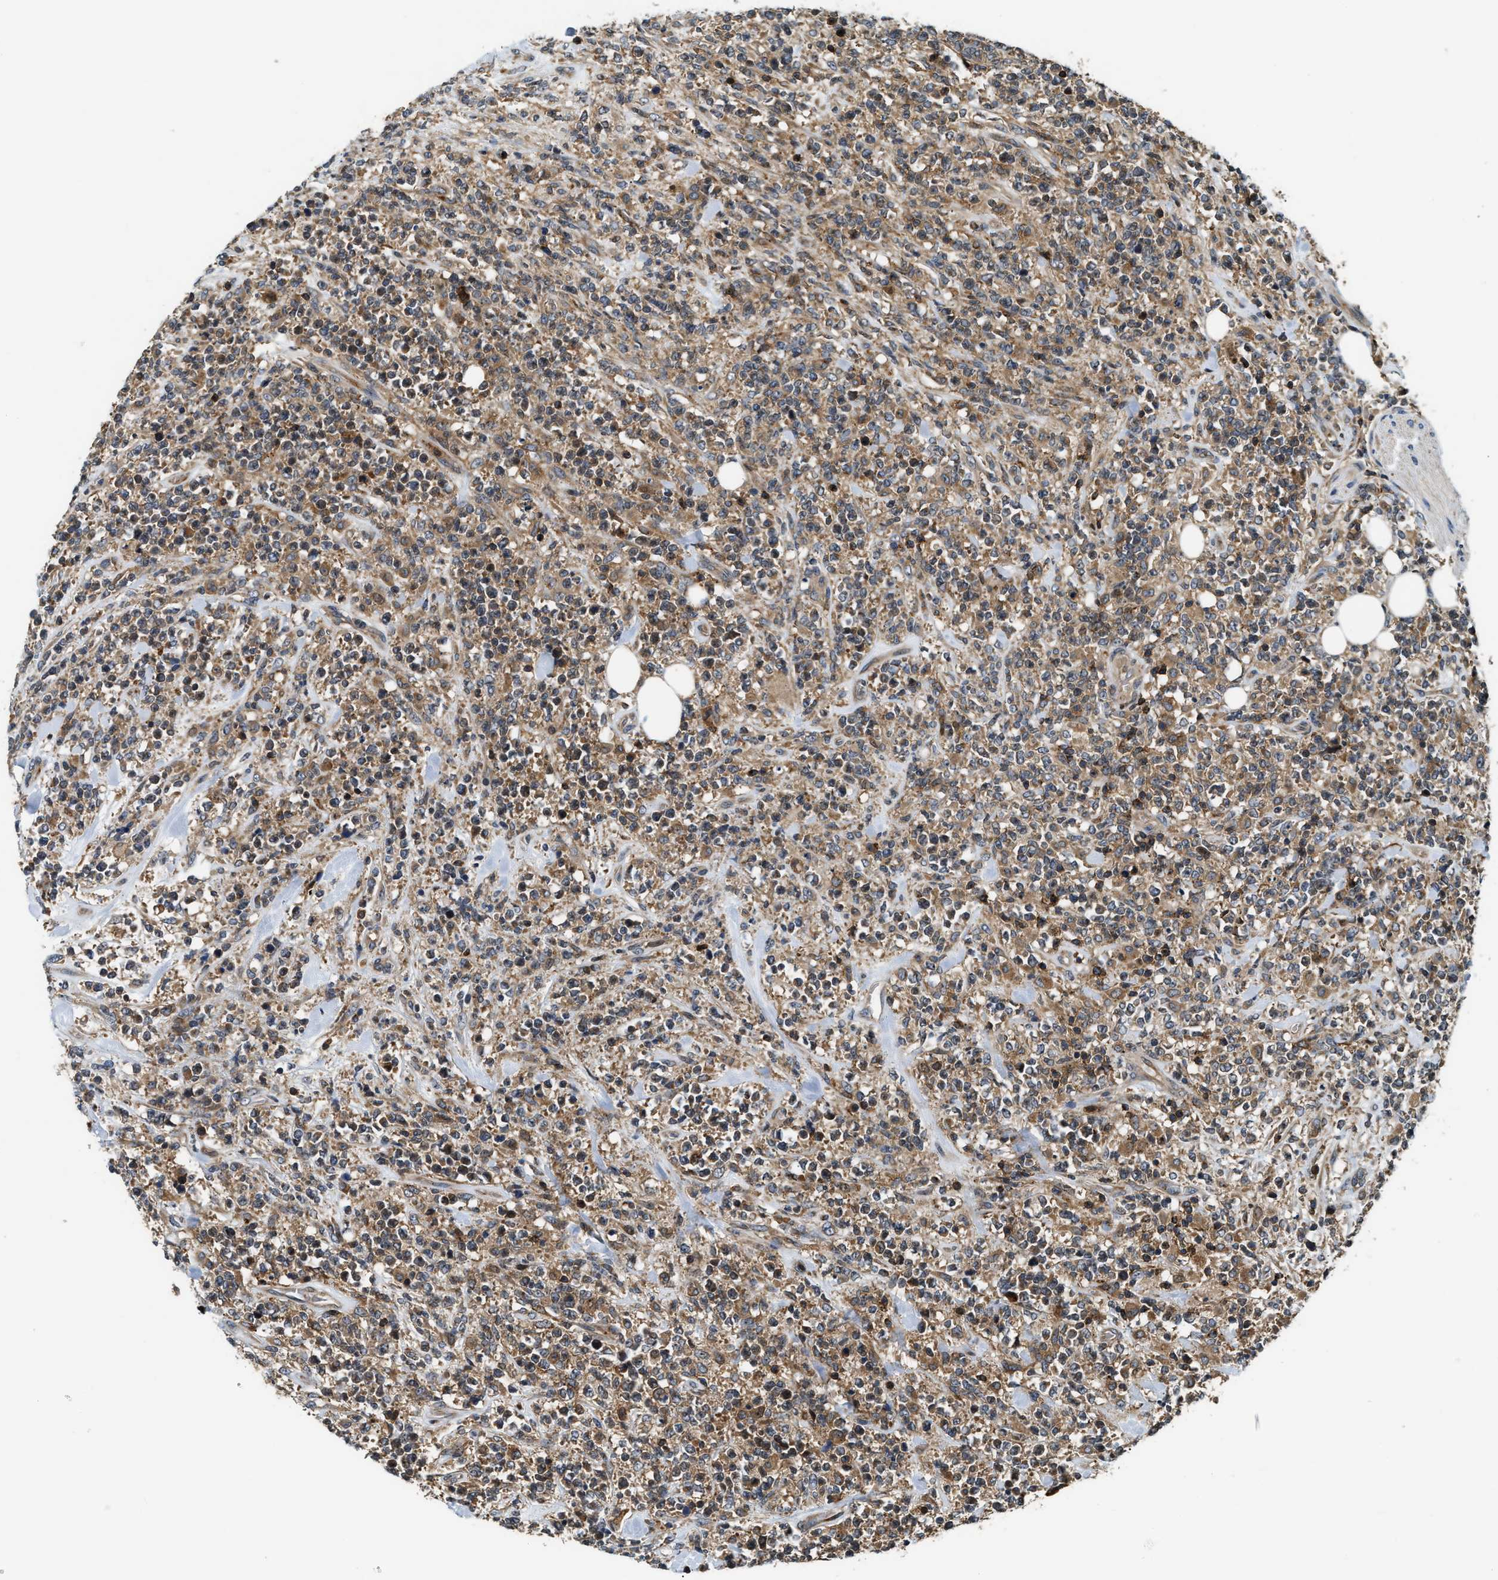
{"staining": {"intensity": "moderate", "quantity": ">75%", "location": "cytoplasmic/membranous"}, "tissue": "lymphoma", "cell_type": "Tumor cells", "image_type": "cancer", "snomed": [{"axis": "morphology", "description": "Malignant lymphoma, non-Hodgkin's type, High grade"}, {"axis": "topography", "description": "Soft tissue"}], "caption": "Malignant lymphoma, non-Hodgkin's type (high-grade) stained for a protein exhibits moderate cytoplasmic/membranous positivity in tumor cells.", "gene": "SNX5", "patient": {"sex": "male", "age": 18}}